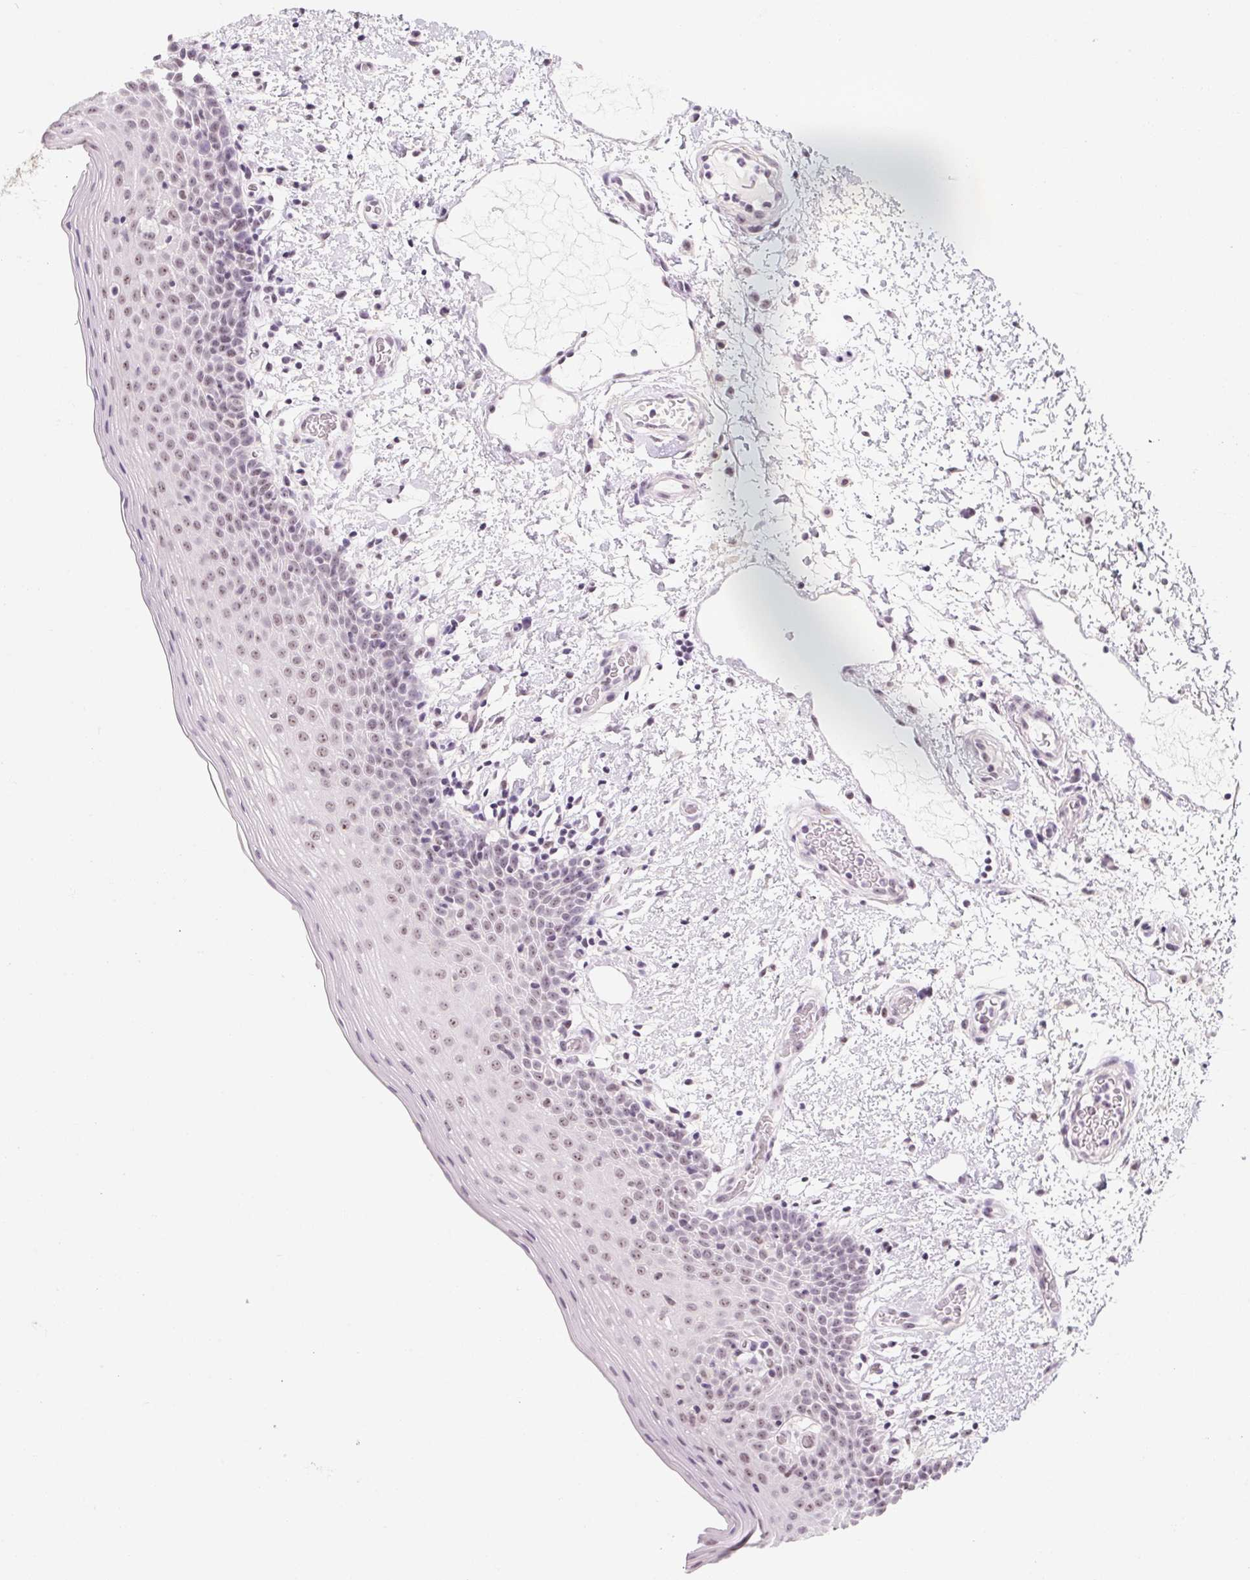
{"staining": {"intensity": "weak", "quantity": "<25%", "location": "nuclear"}, "tissue": "oral mucosa", "cell_type": "Squamous epithelial cells", "image_type": "normal", "snomed": [{"axis": "morphology", "description": "Normal tissue, NOS"}, {"axis": "topography", "description": "Oral tissue"}, {"axis": "topography", "description": "Head-Neck"}], "caption": "This is a image of immunohistochemistry (IHC) staining of benign oral mucosa, which shows no positivity in squamous epithelial cells. (DAB immunohistochemistry with hematoxylin counter stain).", "gene": "ZIC4", "patient": {"sex": "female", "age": 55}}